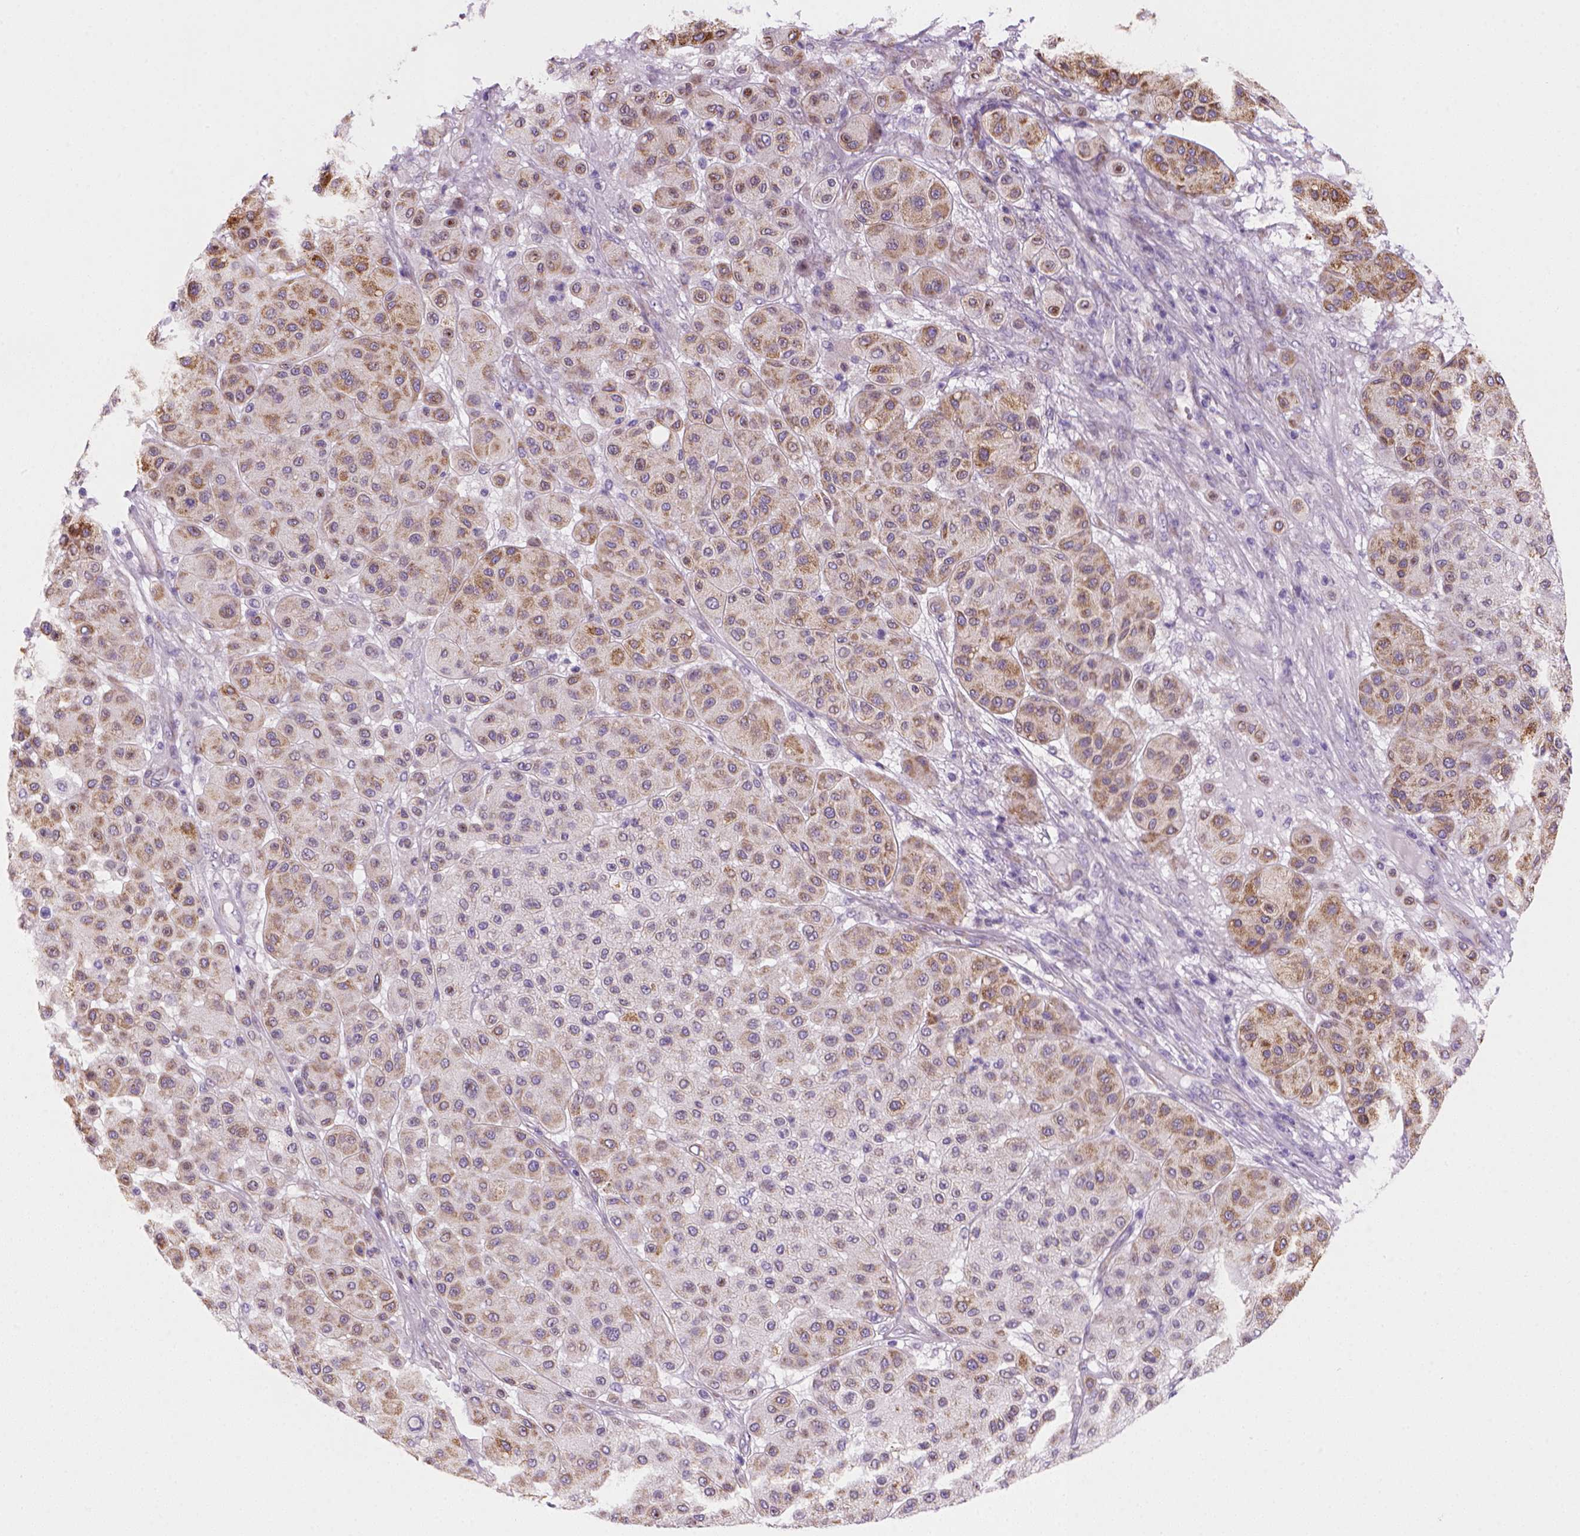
{"staining": {"intensity": "moderate", "quantity": "25%-75%", "location": "cytoplasmic/membranous"}, "tissue": "melanoma", "cell_type": "Tumor cells", "image_type": "cancer", "snomed": [{"axis": "morphology", "description": "Malignant melanoma, Metastatic site"}, {"axis": "topography", "description": "Smooth muscle"}], "caption": "Protein staining of malignant melanoma (metastatic site) tissue displays moderate cytoplasmic/membranous staining in approximately 25%-75% of tumor cells.", "gene": "CES2", "patient": {"sex": "male", "age": 41}}